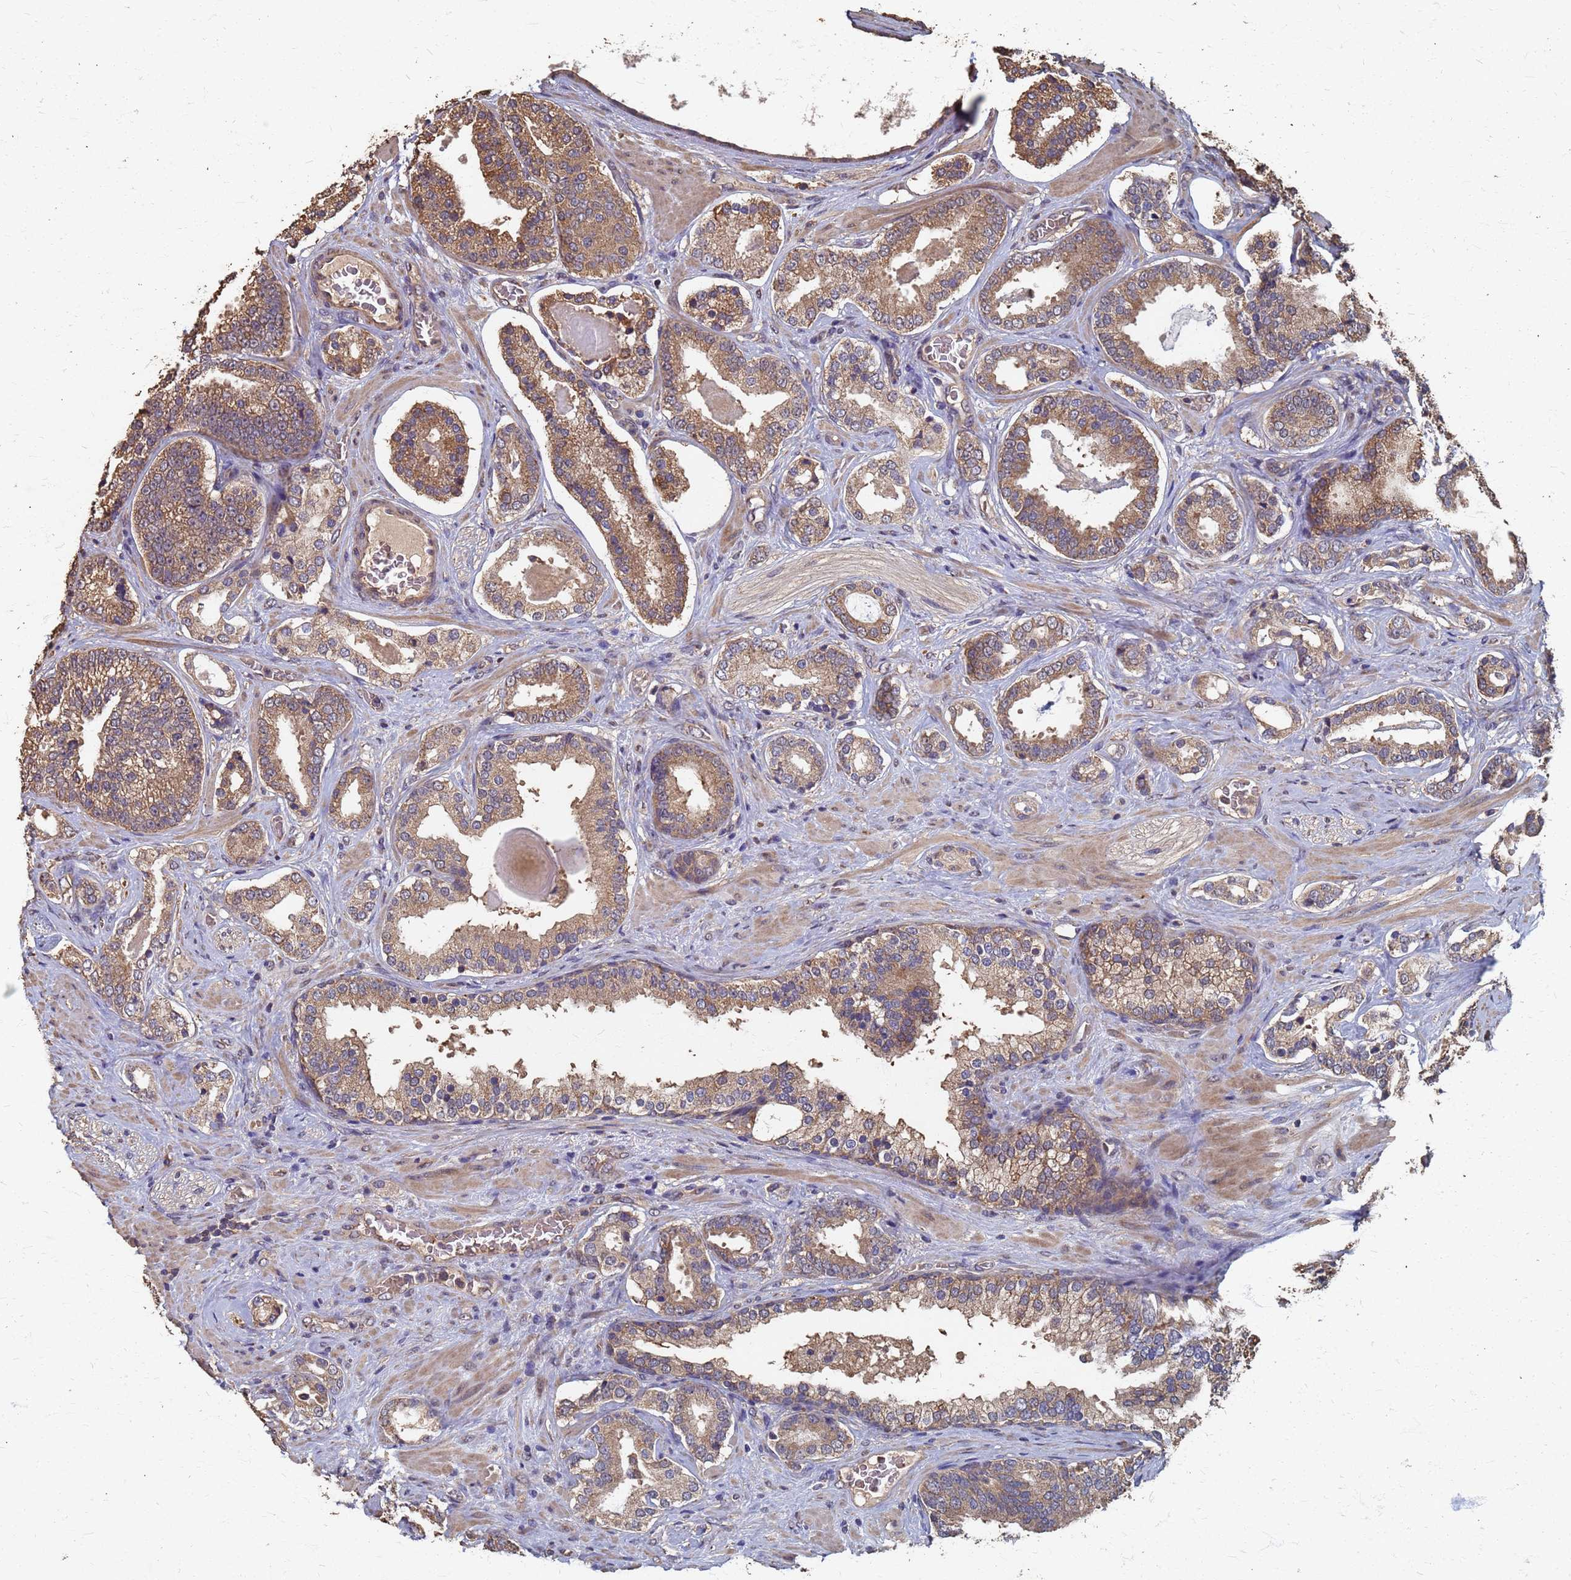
{"staining": {"intensity": "moderate", "quantity": ">75%", "location": "cytoplasmic/membranous"}, "tissue": "prostate cancer", "cell_type": "Tumor cells", "image_type": "cancer", "snomed": [{"axis": "morphology", "description": "Adenocarcinoma, High grade"}, {"axis": "topography", "description": "Prostate"}], "caption": "Prostate cancer (adenocarcinoma (high-grade)) stained with DAB immunohistochemistry shows medium levels of moderate cytoplasmic/membranous staining in about >75% of tumor cells.", "gene": "DPH5", "patient": {"sex": "male", "age": 60}}